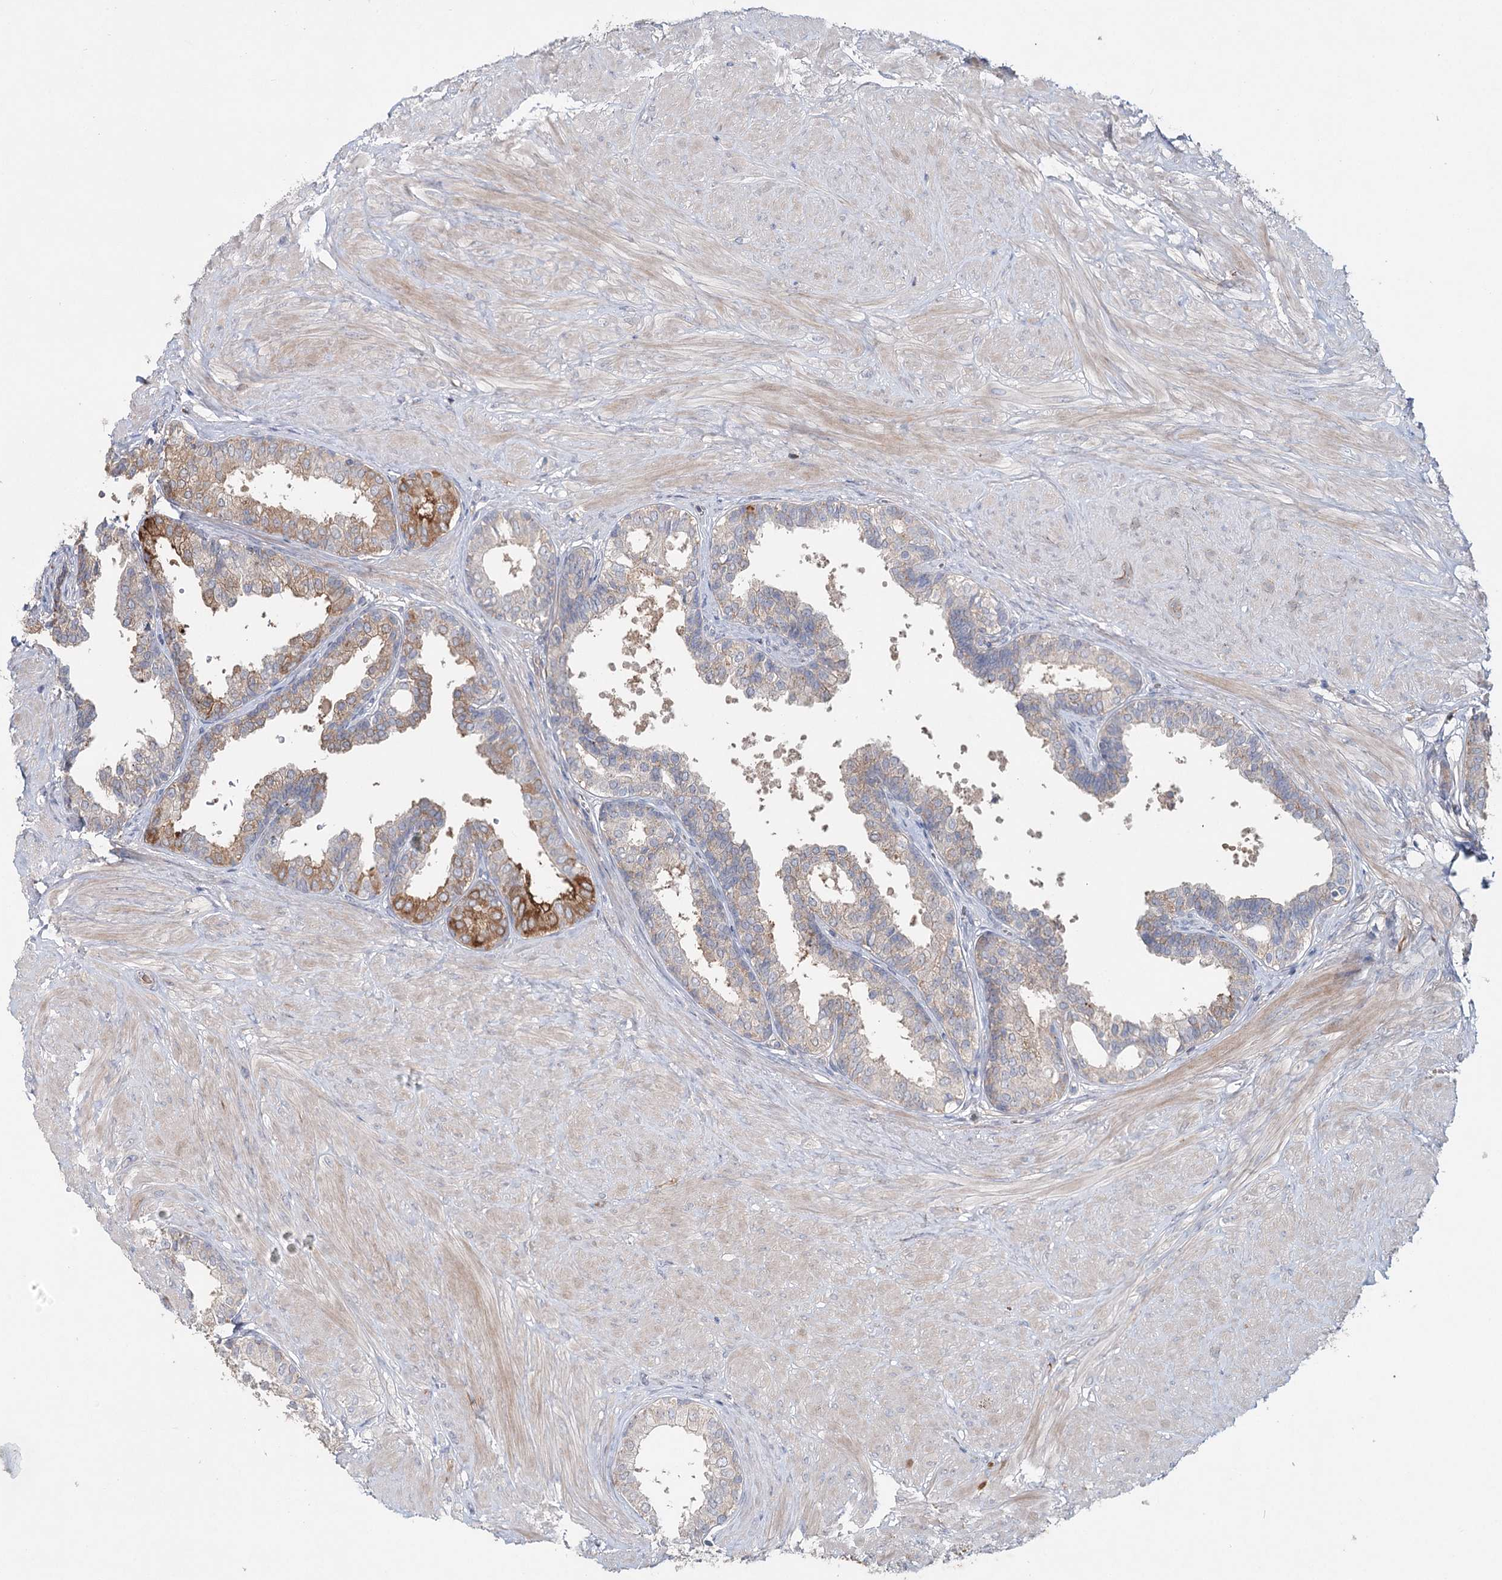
{"staining": {"intensity": "moderate", "quantity": "<25%", "location": "cytoplasmic/membranous"}, "tissue": "prostate", "cell_type": "Glandular cells", "image_type": "normal", "snomed": [{"axis": "morphology", "description": "Normal tissue, NOS"}, {"axis": "topography", "description": "Prostate"}], "caption": "High-magnification brightfield microscopy of normal prostate stained with DAB (brown) and counterstained with hematoxylin (blue). glandular cells exhibit moderate cytoplasmic/membranous expression is identified in about<25% of cells.", "gene": "ALKBH8", "patient": {"sex": "male", "age": 48}}